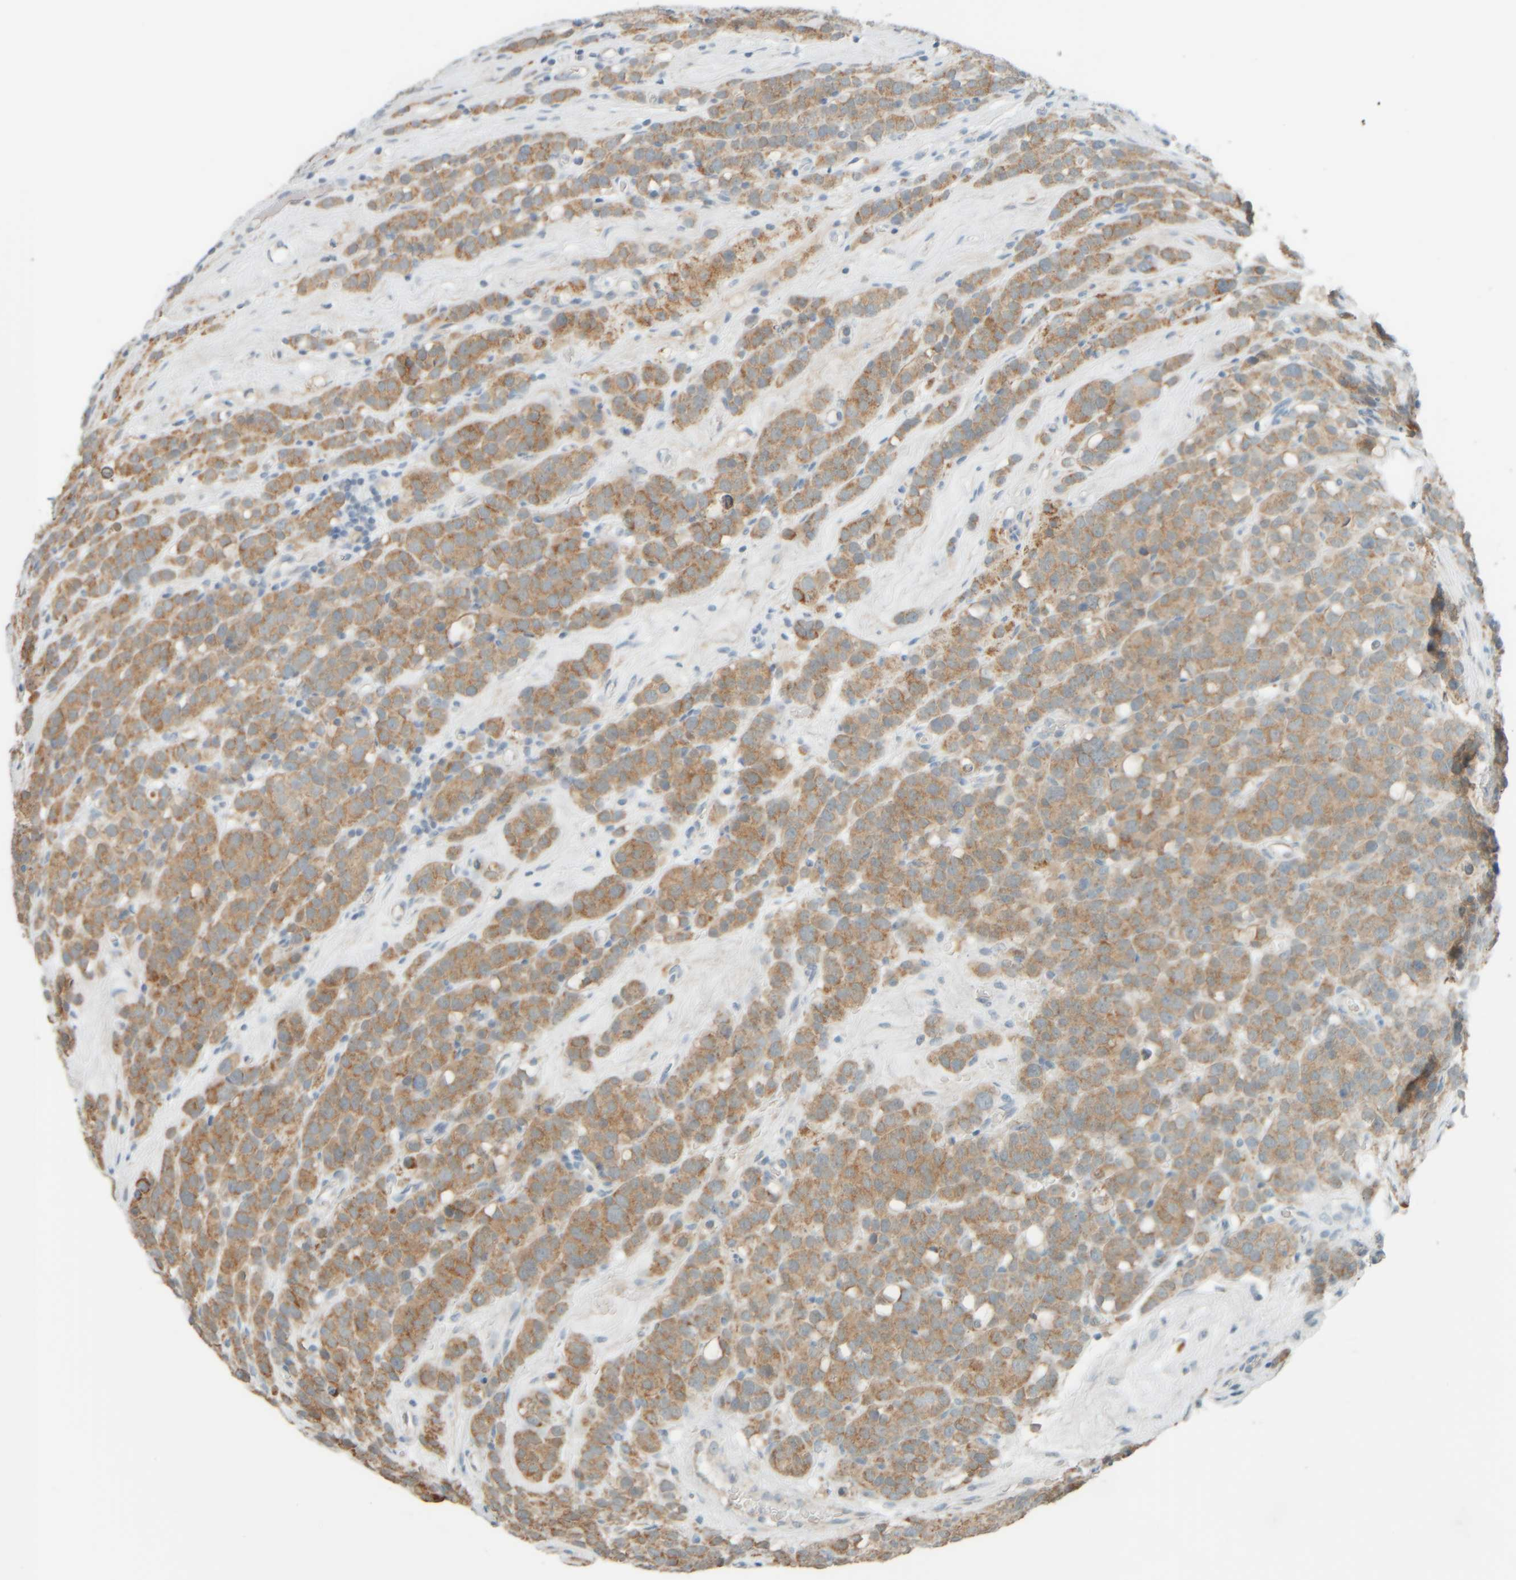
{"staining": {"intensity": "moderate", "quantity": ">75%", "location": "cytoplasmic/membranous"}, "tissue": "testis cancer", "cell_type": "Tumor cells", "image_type": "cancer", "snomed": [{"axis": "morphology", "description": "Seminoma, NOS"}, {"axis": "topography", "description": "Testis"}], "caption": "A micrograph of testis cancer (seminoma) stained for a protein demonstrates moderate cytoplasmic/membranous brown staining in tumor cells. Immunohistochemistry stains the protein of interest in brown and the nuclei are stained blue.", "gene": "PTGES3L-AARSD1", "patient": {"sex": "male", "age": 71}}